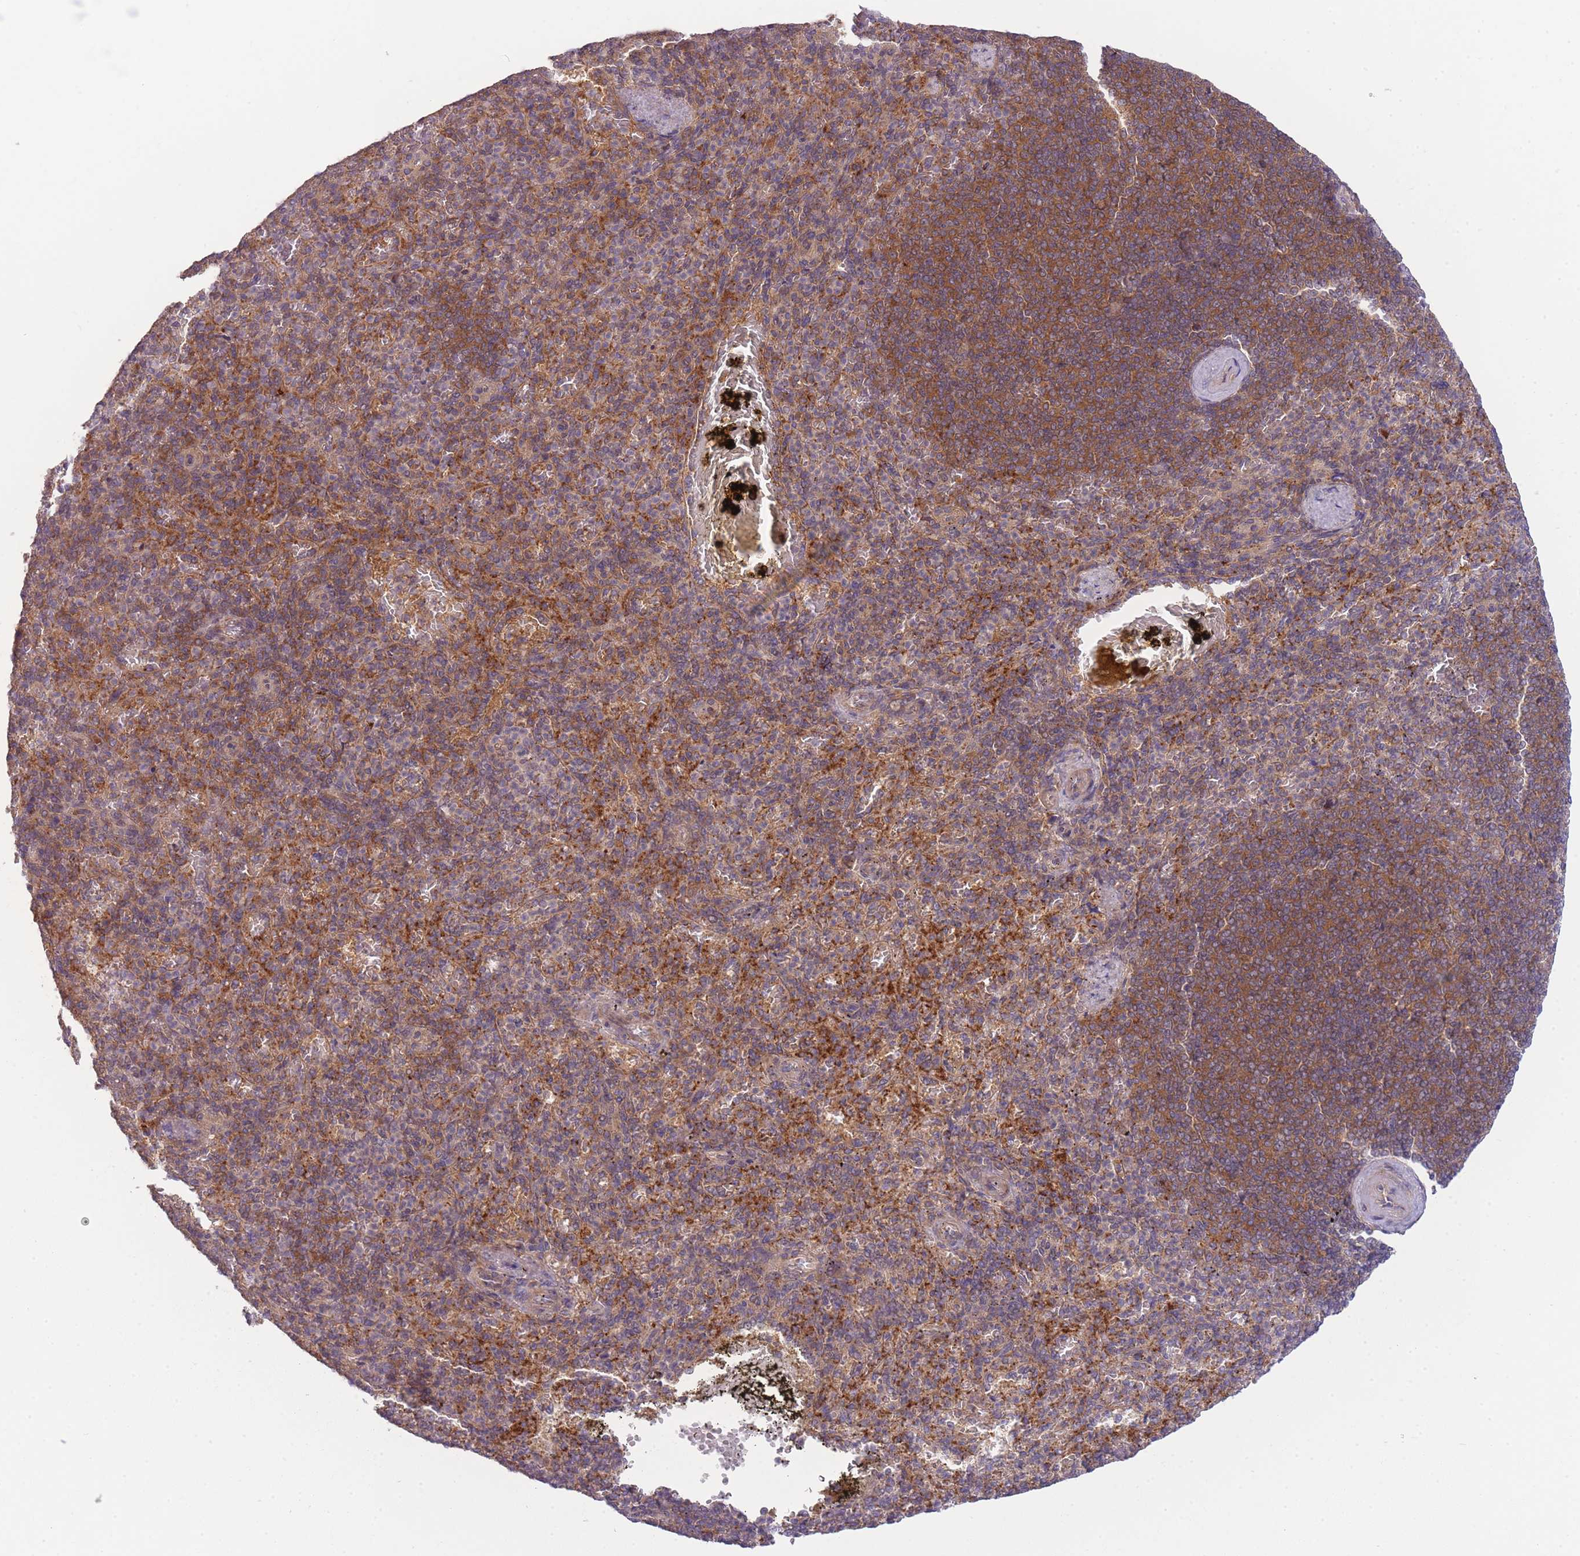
{"staining": {"intensity": "weak", "quantity": "25%-75%", "location": "cytoplasmic/membranous"}, "tissue": "spleen", "cell_type": "Cells in red pulp", "image_type": "normal", "snomed": [{"axis": "morphology", "description": "Normal tissue, NOS"}, {"axis": "topography", "description": "Spleen"}], "caption": "About 25%-75% of cells in red pulp in normal human spleen exhibit weak cytoplasmic/membranous protein expression as visualized by brown immunohistochemical staining.", "gene": "PFDN6", "patient": {"sex": "female", "age": 74}}